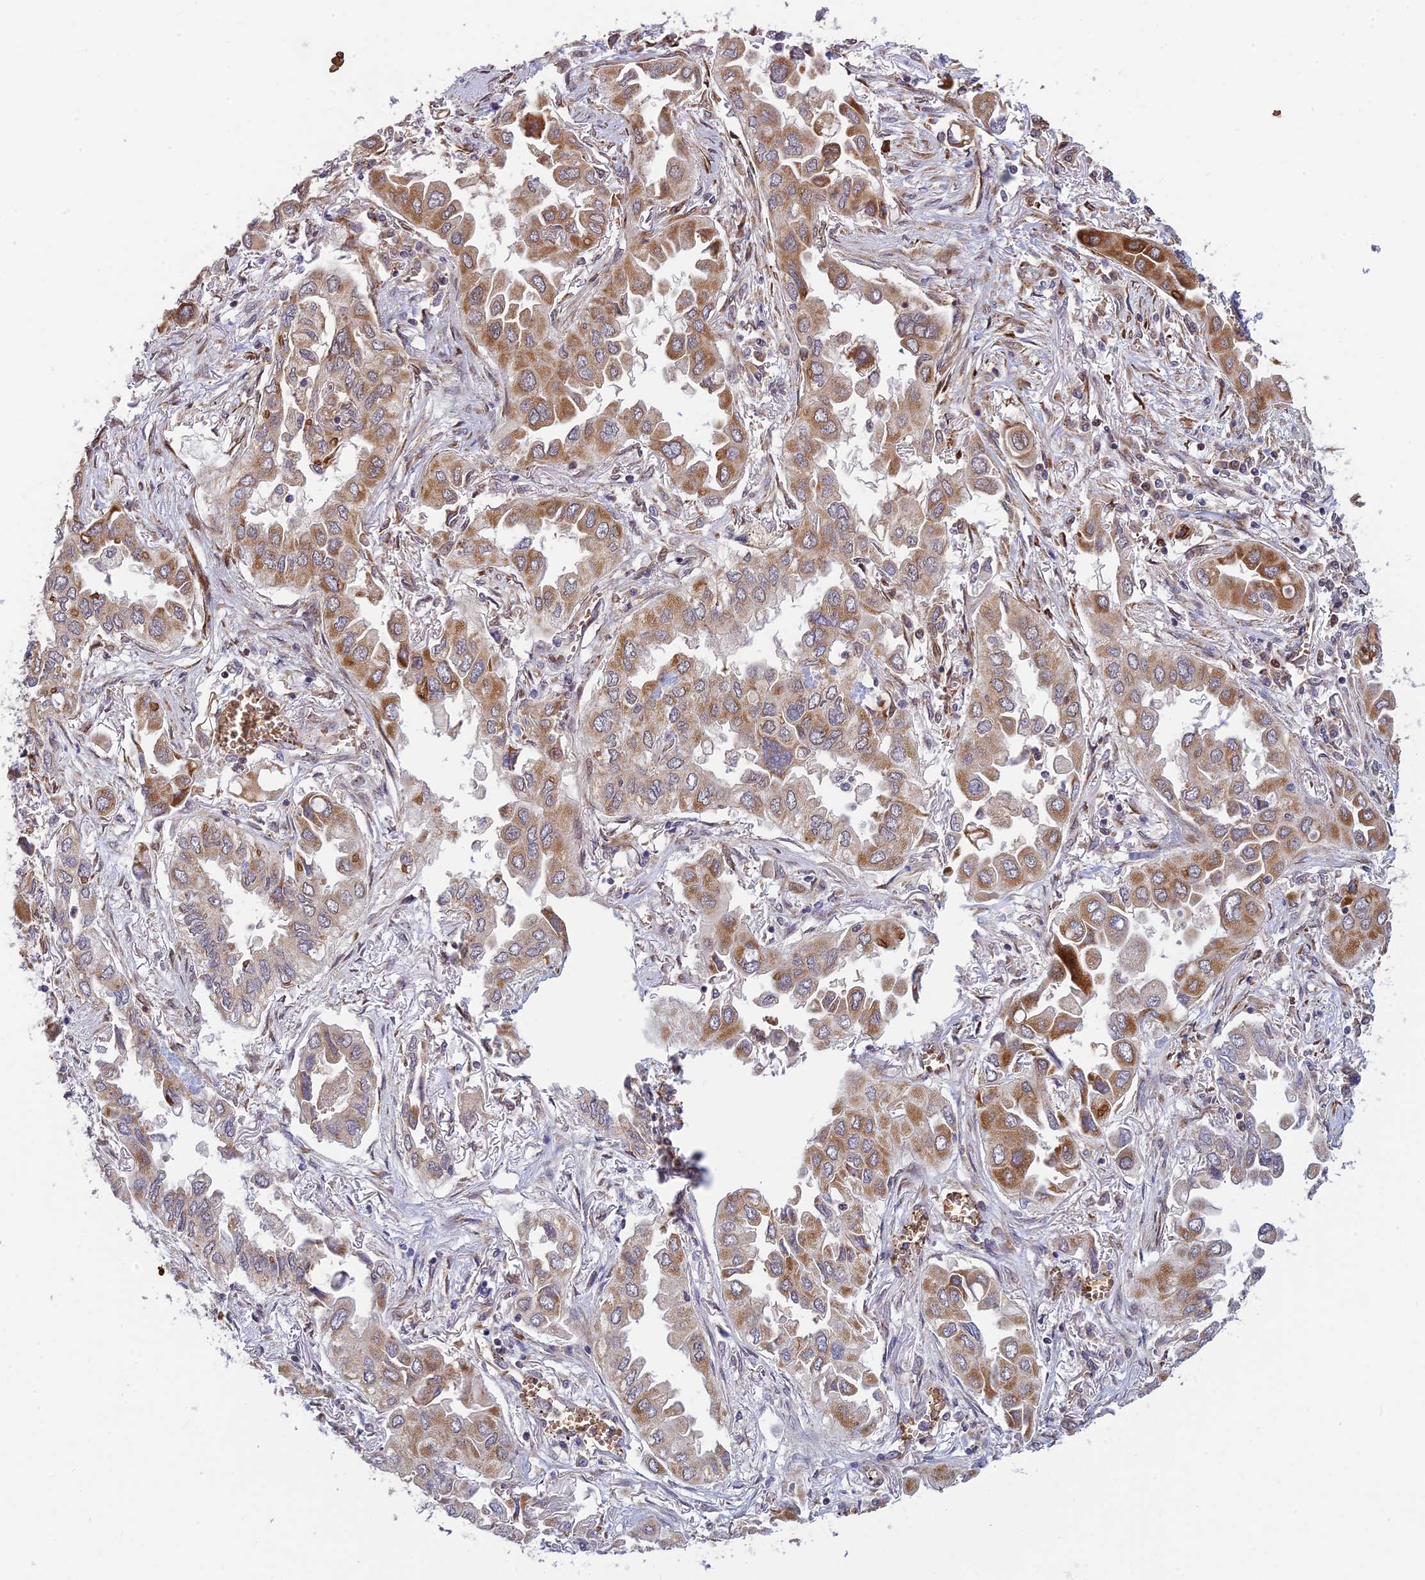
{"staining": {"intensity": "moderate", "quantity": "25%-75%", "location": "cytoplasmic/membranous"}, "tissue": "lung cancer", "cell_type": "Tumor cells", "image_type": "cancer", "snomed": [{"axis": "morphology", "description": "Adenocarcinoma, NOS"}, {"axis": "topography", "description": "Lung"}], "caption": "A medium amount of moderate cytoplasmic/membranous expression is identified in about 25%-75% of tumor cells in lung adenocarcinoma tissue. (Brightfield microscopy of DAB IHC at high magnification).", "gene": "UFSP2", "patient": {"sex": "female", "age": 76}}